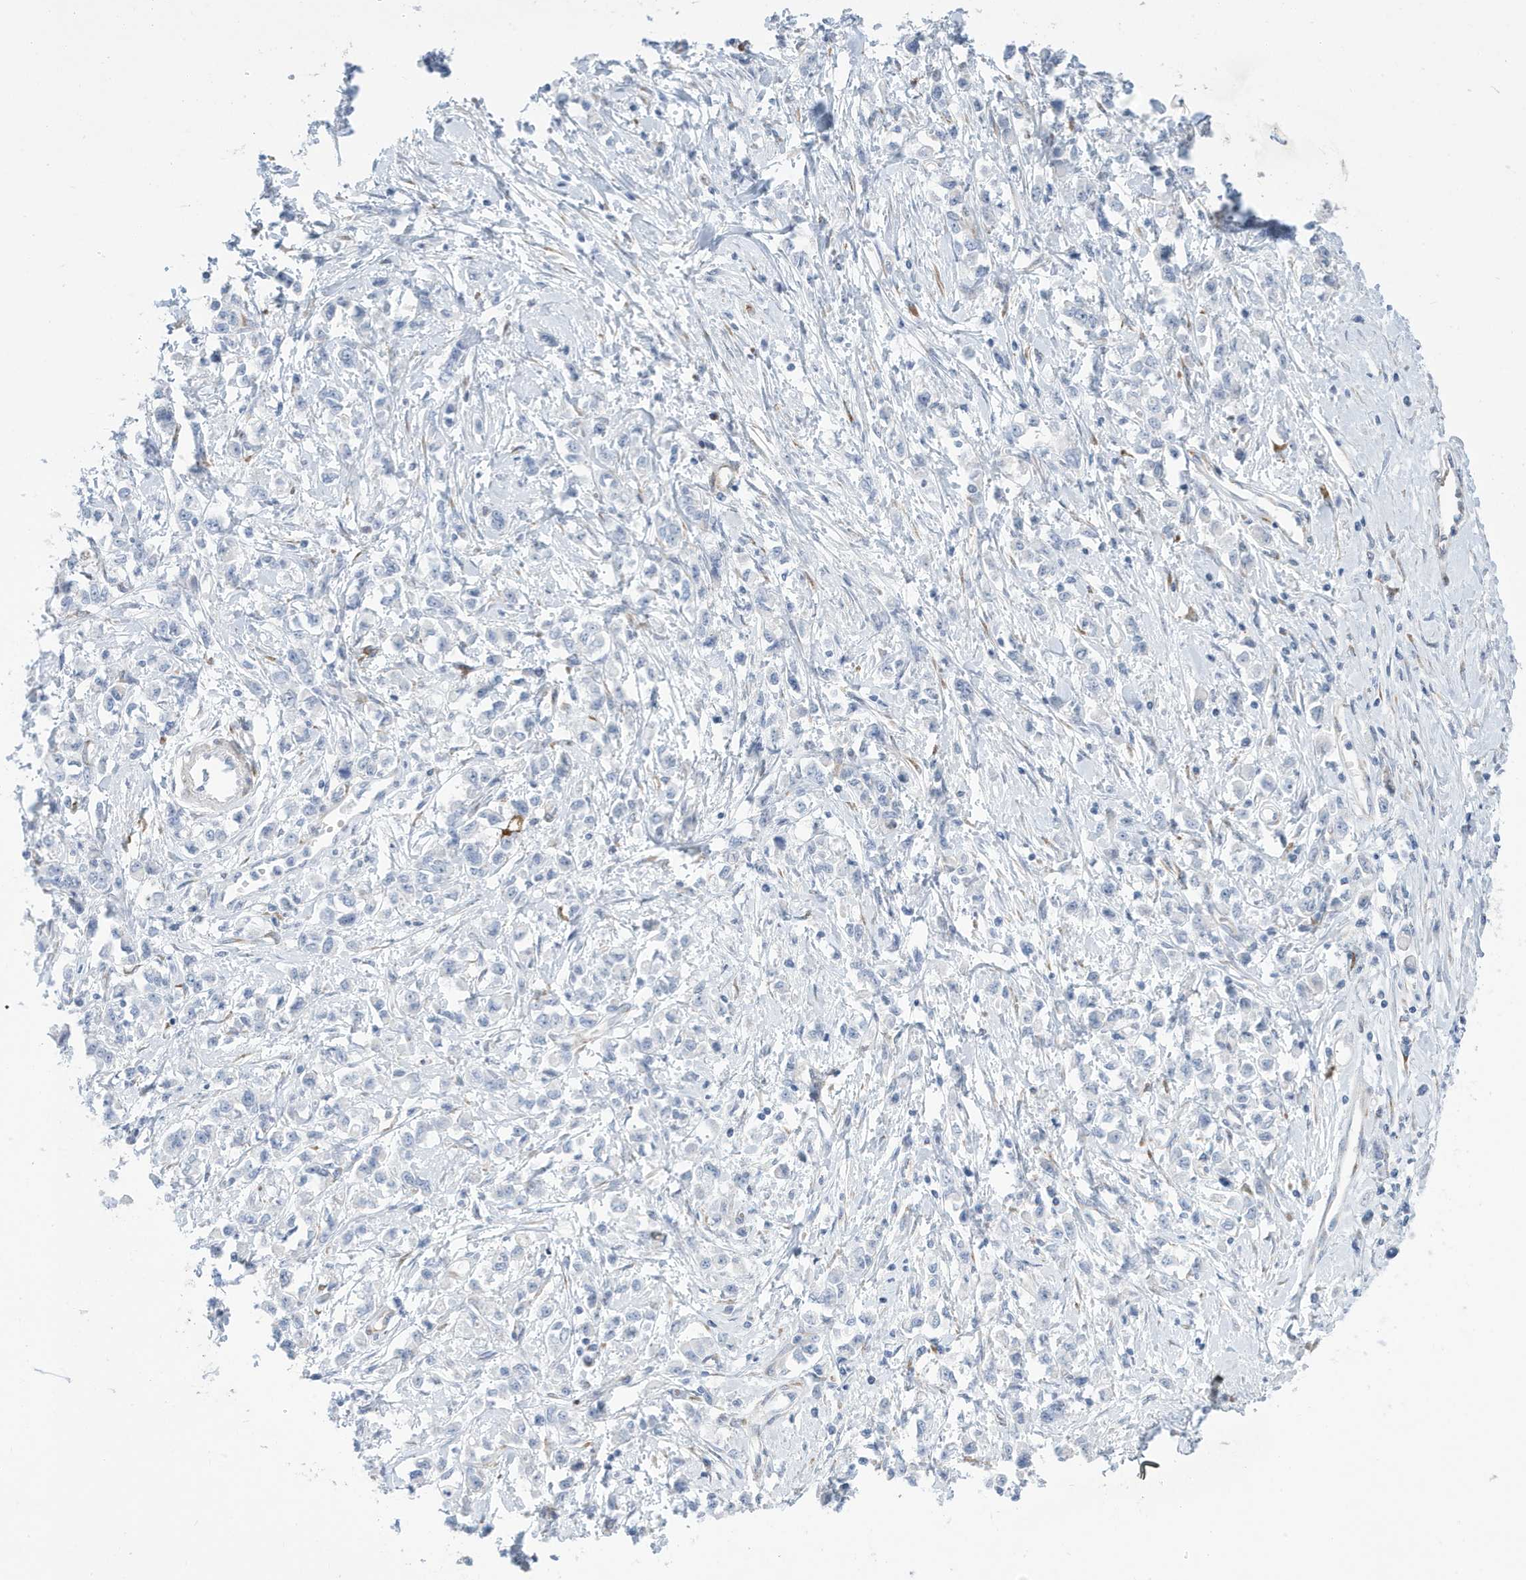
{"staining": {"intensity": "negative", "quantity": "none", "location": "none"}, "tissue": "stomach cancer", "cell_type": "Tumor cells", "image_type": "cancer", "snomed": [{"axis": "morphology", "description": "Adenocarcinoma, NOS"}, {"axis": "topography", "description": "Stomach"}], "caption": "A high-resolution histopathology image shows IHC staining of stomach cancer (adenocarcinoma), which demonstrates no significant staining in tumor cells.", "gene": "SEMA3F", "patient": {"sex": "female", "age": 76}}